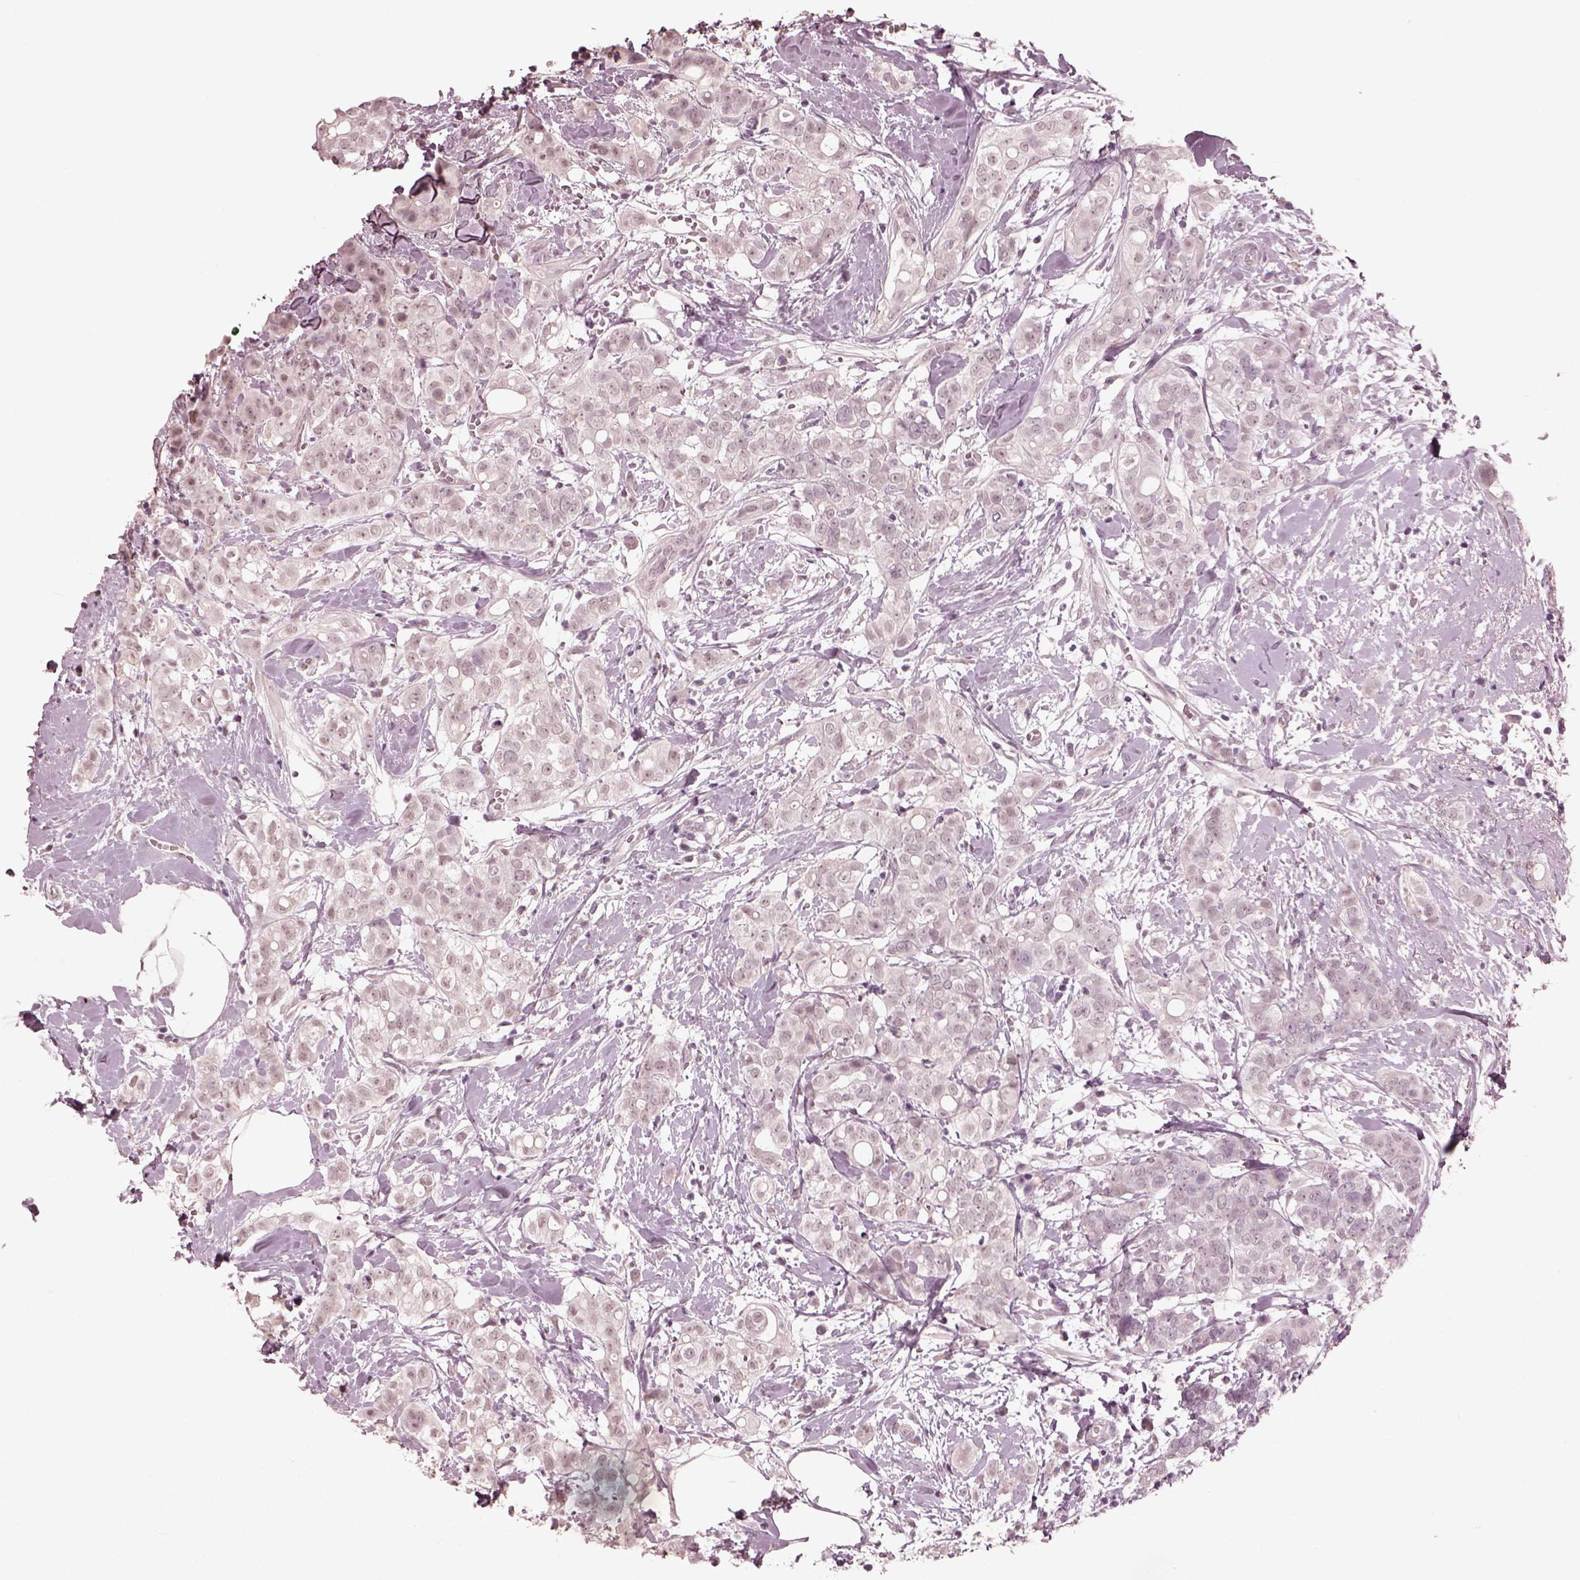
{"staining": {"intensity": "negative", "quantity": "none", "location": "none"}, "tissue": "breast cancer", "cell_type": "Tumor cells", "image_type": "cancer", "snomed": [{"axis": "morphology", "description": "Duct carcinoma"}, {"axis": "topography", "description": "Breast"}], "caption": "IHC micrograph of human breast cancer stained for a protein (brown), which reveals no expression in tumor cells.", "gene": "OPTC", "patient": {"sex": "female", "age": 40}}